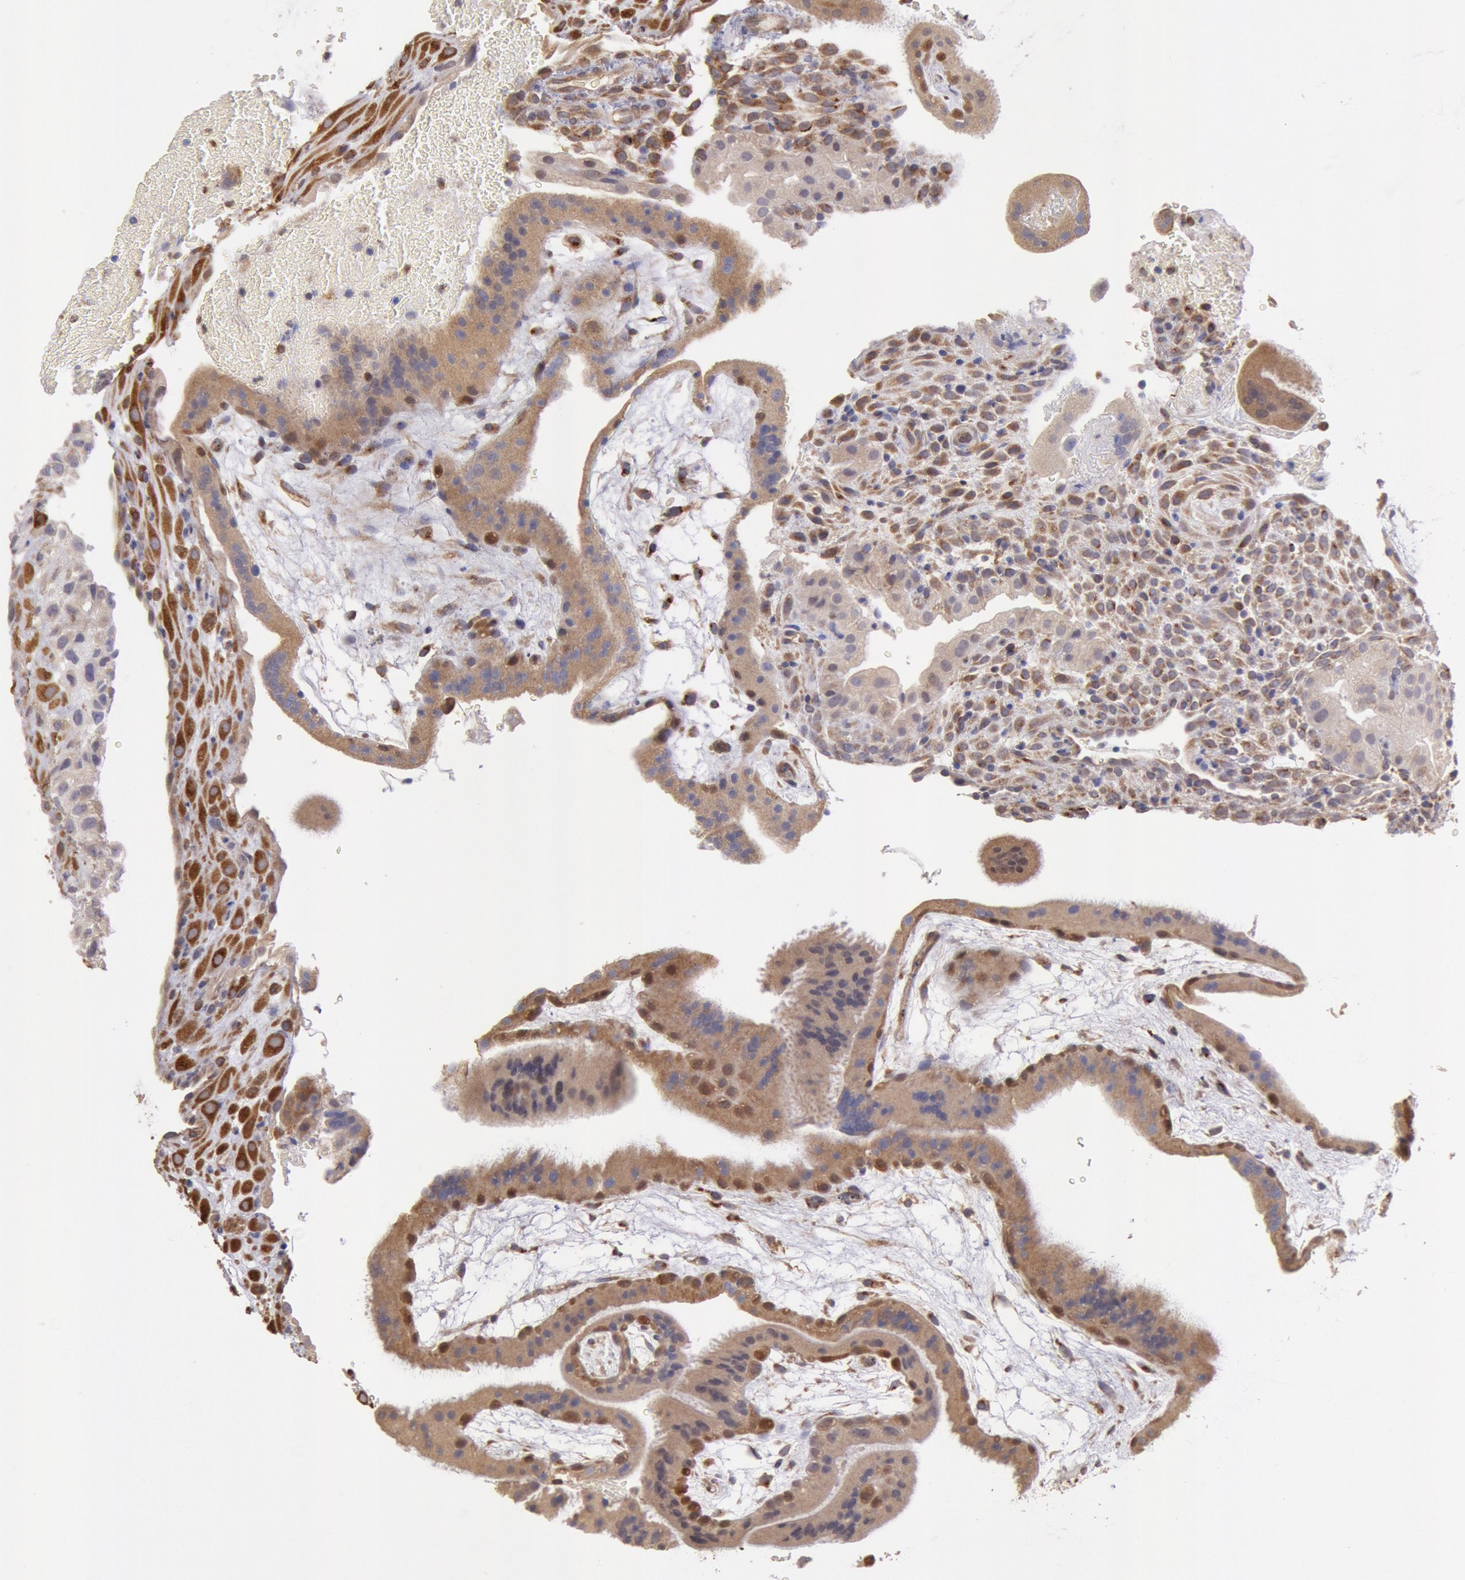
{"staining": {"intensity": "moderate", "quantity": ">75%", "location": "cytoplasmic/membranous"}, "tissue": "placenta", "cell_type": "Trophoblastic cells", "image_type": "normal", "snomed": [{"axis": "morphology", "description": "Normal tissue, NOS"}, {"axis": "topography", "description": "Placenta"}], "caption": "The histopathology image displays immunohistochemical staining of unremarkable placenta. There is moderate cytoplasmic/membranous staining is seen in approximately >75% of trophoblastic cells.", "gene": "COMT", "patient": {"sex": "female", "age": 19}}